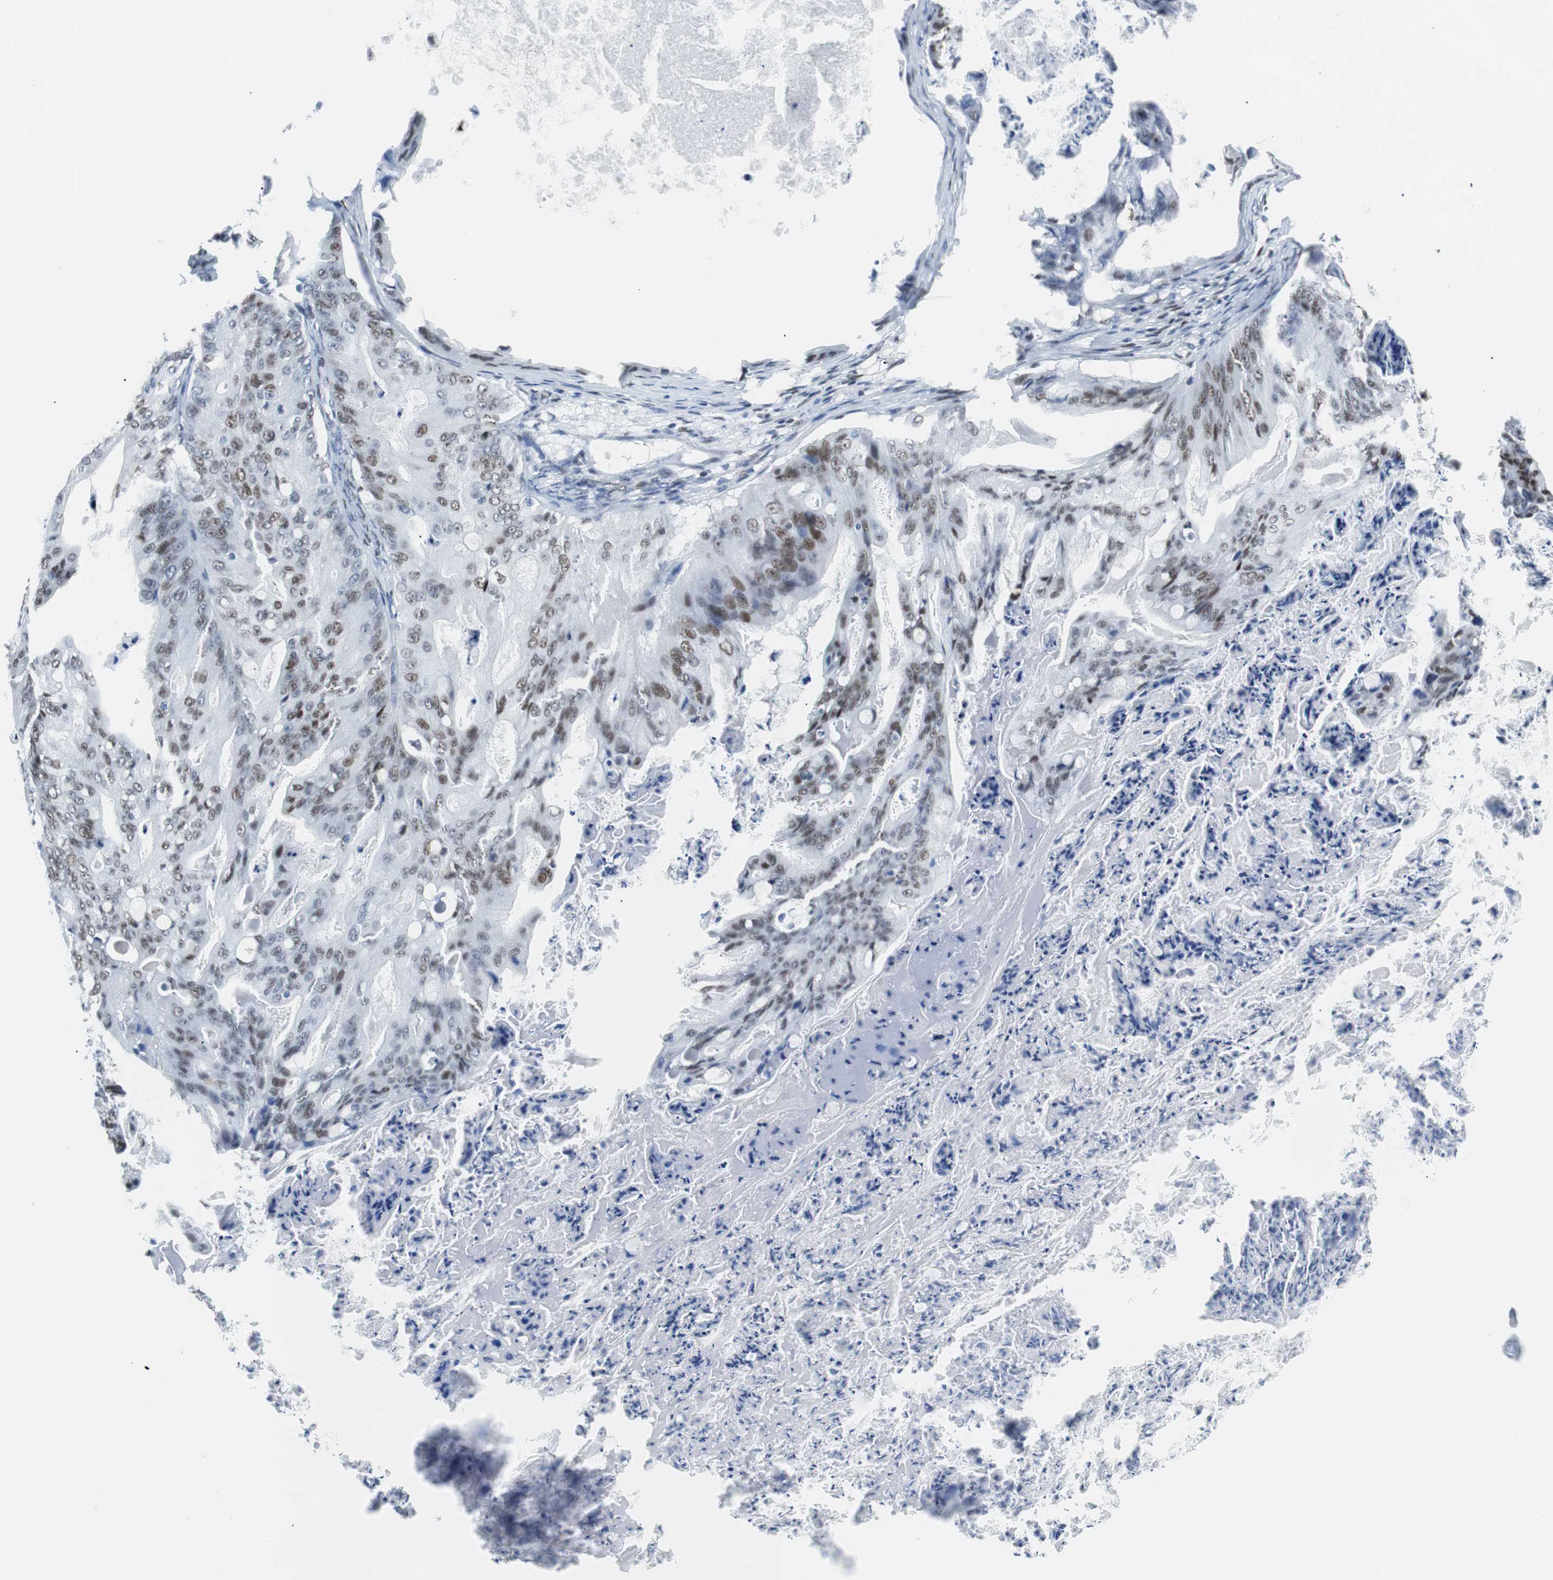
{"staining": {"intensity": "moderate", "quantity": ">75%", "location": "nuclear"}, "tissue": "ovarian cancer", "cell_type": "Tumor cells", "image_type": "cancer", "snomed": [{"axis": "morphology", "description": "Cystadenocarcinoma, mucinous, NOS"}, {"axis": "topography", "description": "Ovary"}], "caption": "Ovarian cancer (mucinous cystadenocarcinoma) tissue reveals moderate nuclear positivity in about >75% of tumor cells", "gene": "JUN", "patient": {"sex": "female", "age": 36}}